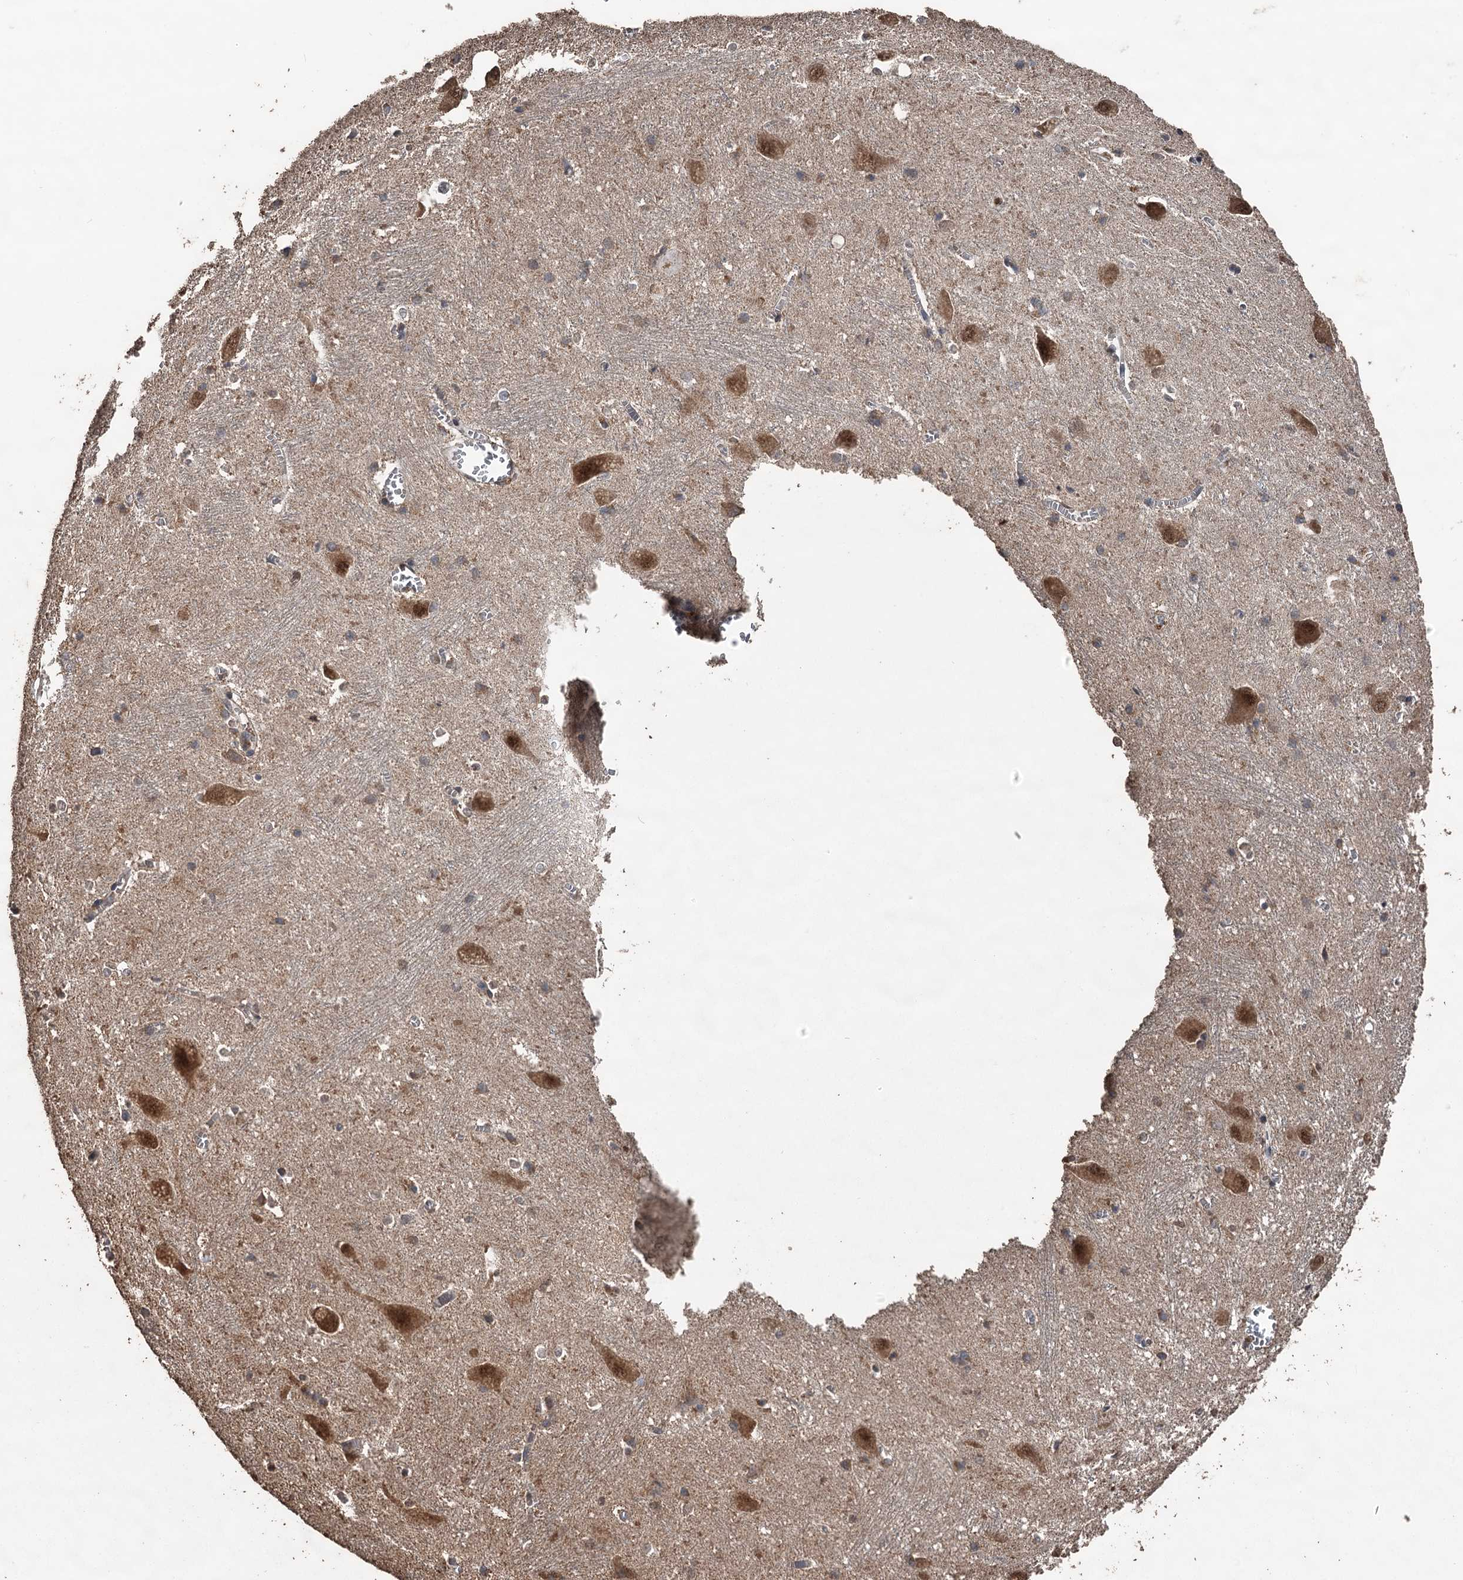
{"staining": {"intensity": "moderate", "quantity": "25%-75%", "location": "cytoplasmic/membranous"}, "tissue": "caudate", "cell_type": "Glial cells", "image_type": "normal", "snomed": [{"axis": "morphology", "description": "Normal tissue, NOS"}, {"axis": "topography", "description": "Lateral ventricle wall"}], "caption": "The micrograph displays immunohistochemical staining of unremarkable caudate. There is moderate cytoplasmic/membranous staining is identified in about 25%-75% of glial cells. (Stains: DAB (3,3'-diaminobenzidine) in brown, nuclei in blue, Microscopy: brightfield microscopy at high magnification).", "gene": "WIPI1", "patient": {"sex": "male", "age": 37}}